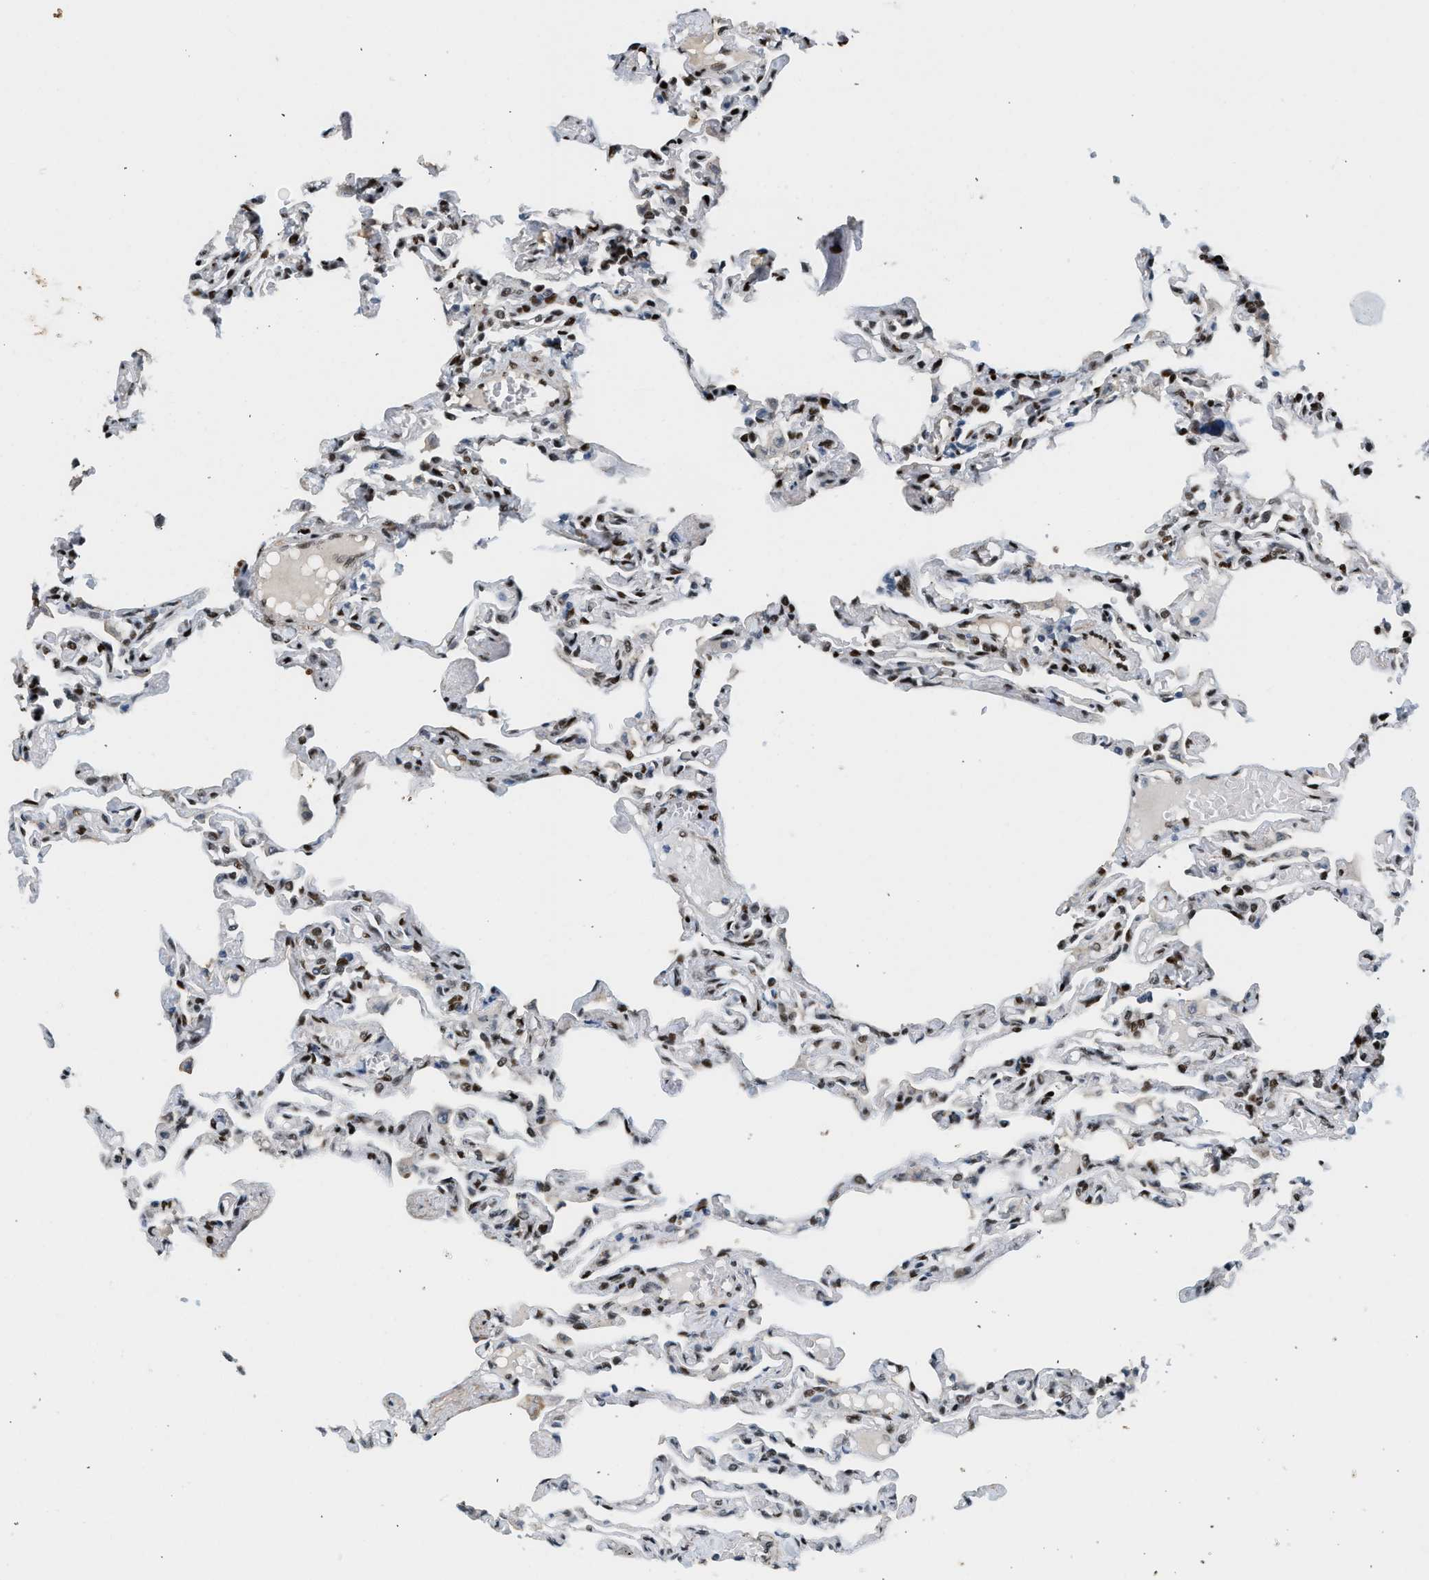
{"staining": {"intensity": "strong", "quantity": "25%-75%", "location": "nuclear"}, "tissue": "lung", "cell_type": "Alveolar cells", "image_type": "normal", "snomed": [{"axis": "morphology", "description": "Normal tissue, NOS"}, {"axis": "topography", "description": "Lung"}], "caption": "This histopathology image shows immunohistochemistry (IHC) staining of benign lung, with high strong nuclear expression in approximately 25%-75% of alveolar cells.", "gene": "ZBTB20", "patient": {"sex": "male", "age": 21}}